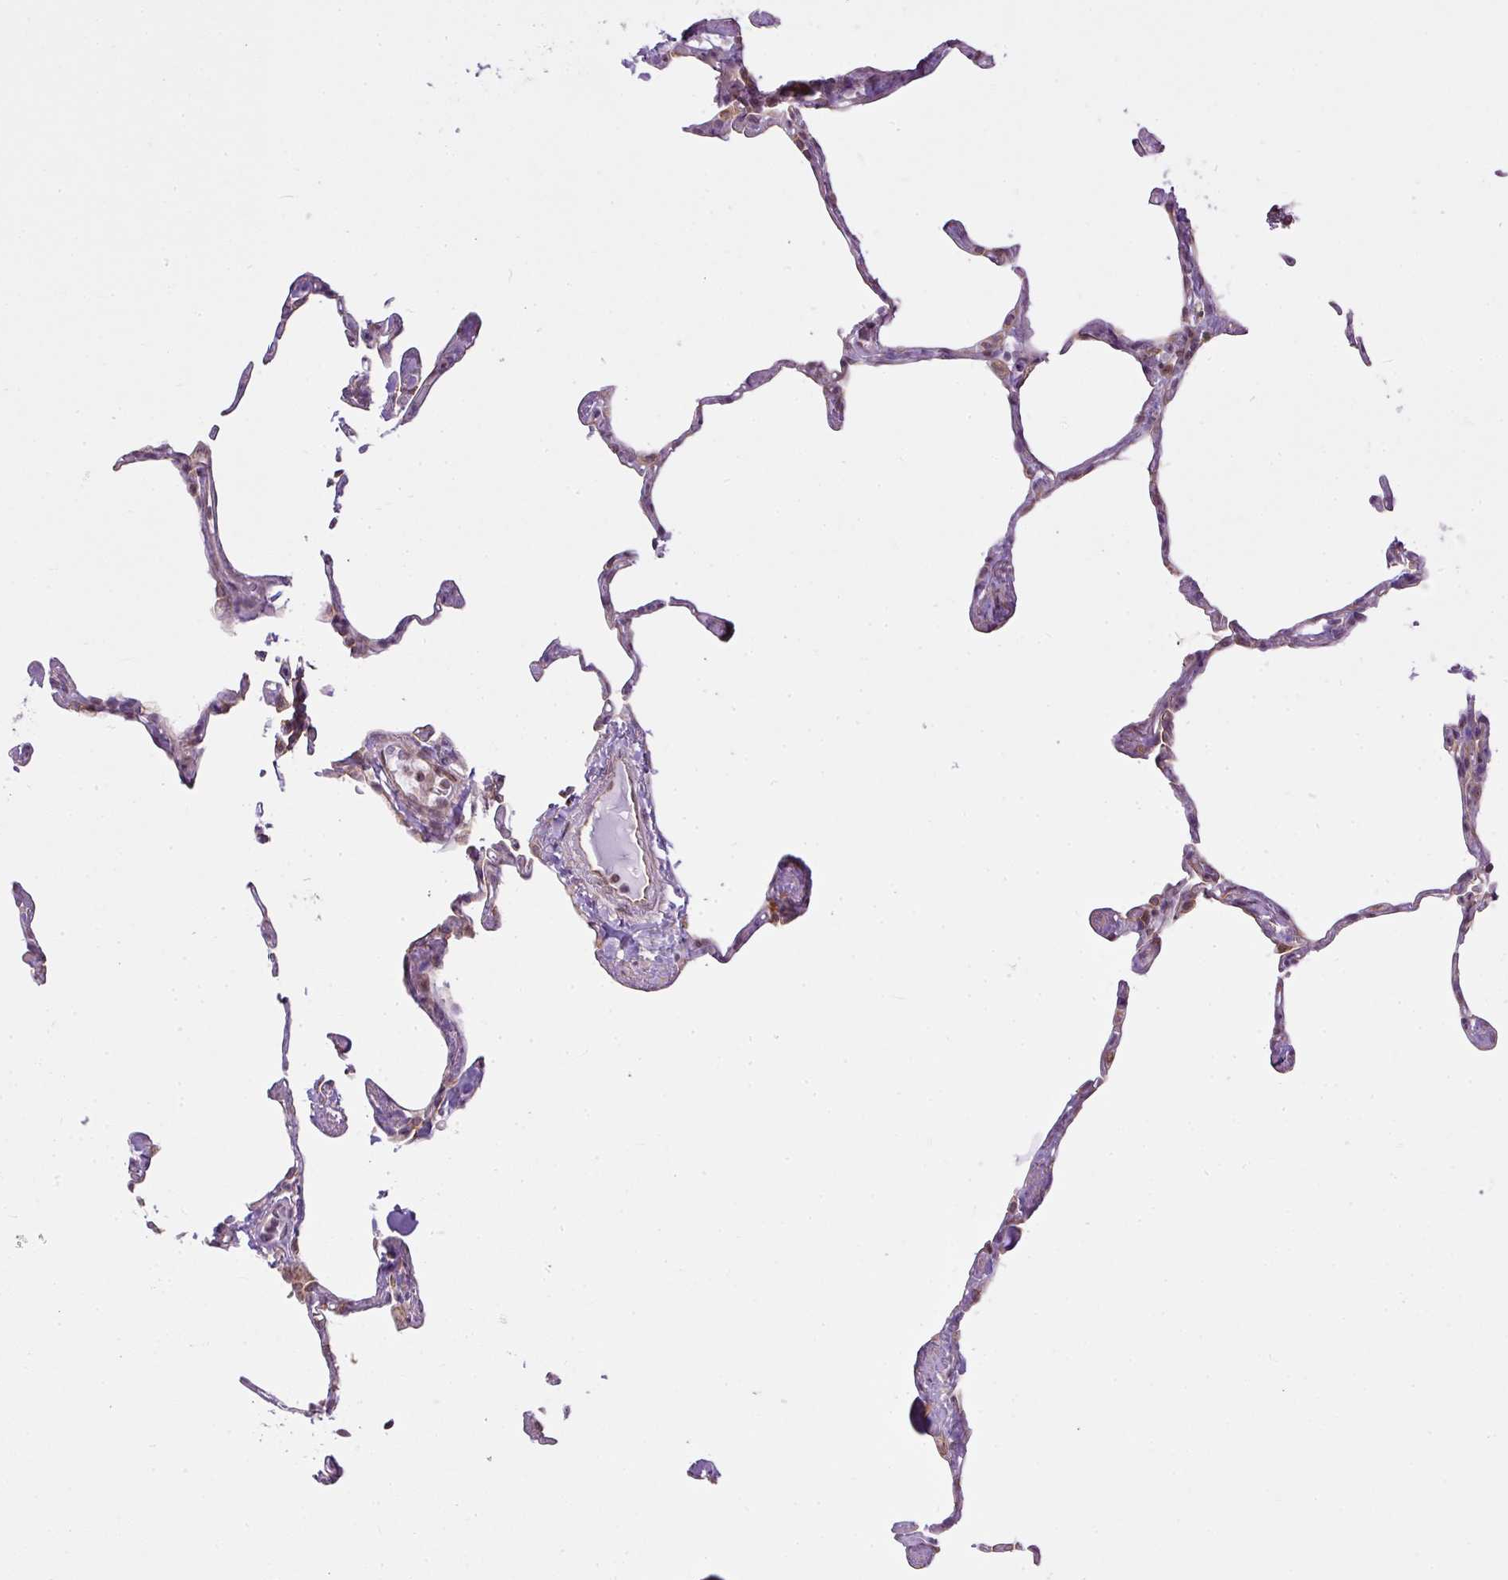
{"staining": {"intensity": "negative", "quantity": "none", "location": "none"}, "tissue": "lung", "cell_type": "Alveolar cells", "image_type": "normal", "snomed": [{"axis": "morphology", "description": "Normal tissue, NOS"}, {"axis": "topography", "description": "Lung"}], "caption": "High power microscopy histopathology image of an immunohistochemistry photomicrograph of benign lung, revealing no significant expression in alveolar cells.", "gene": "COX18", "patient": {"sex": "male", "age": 65}}